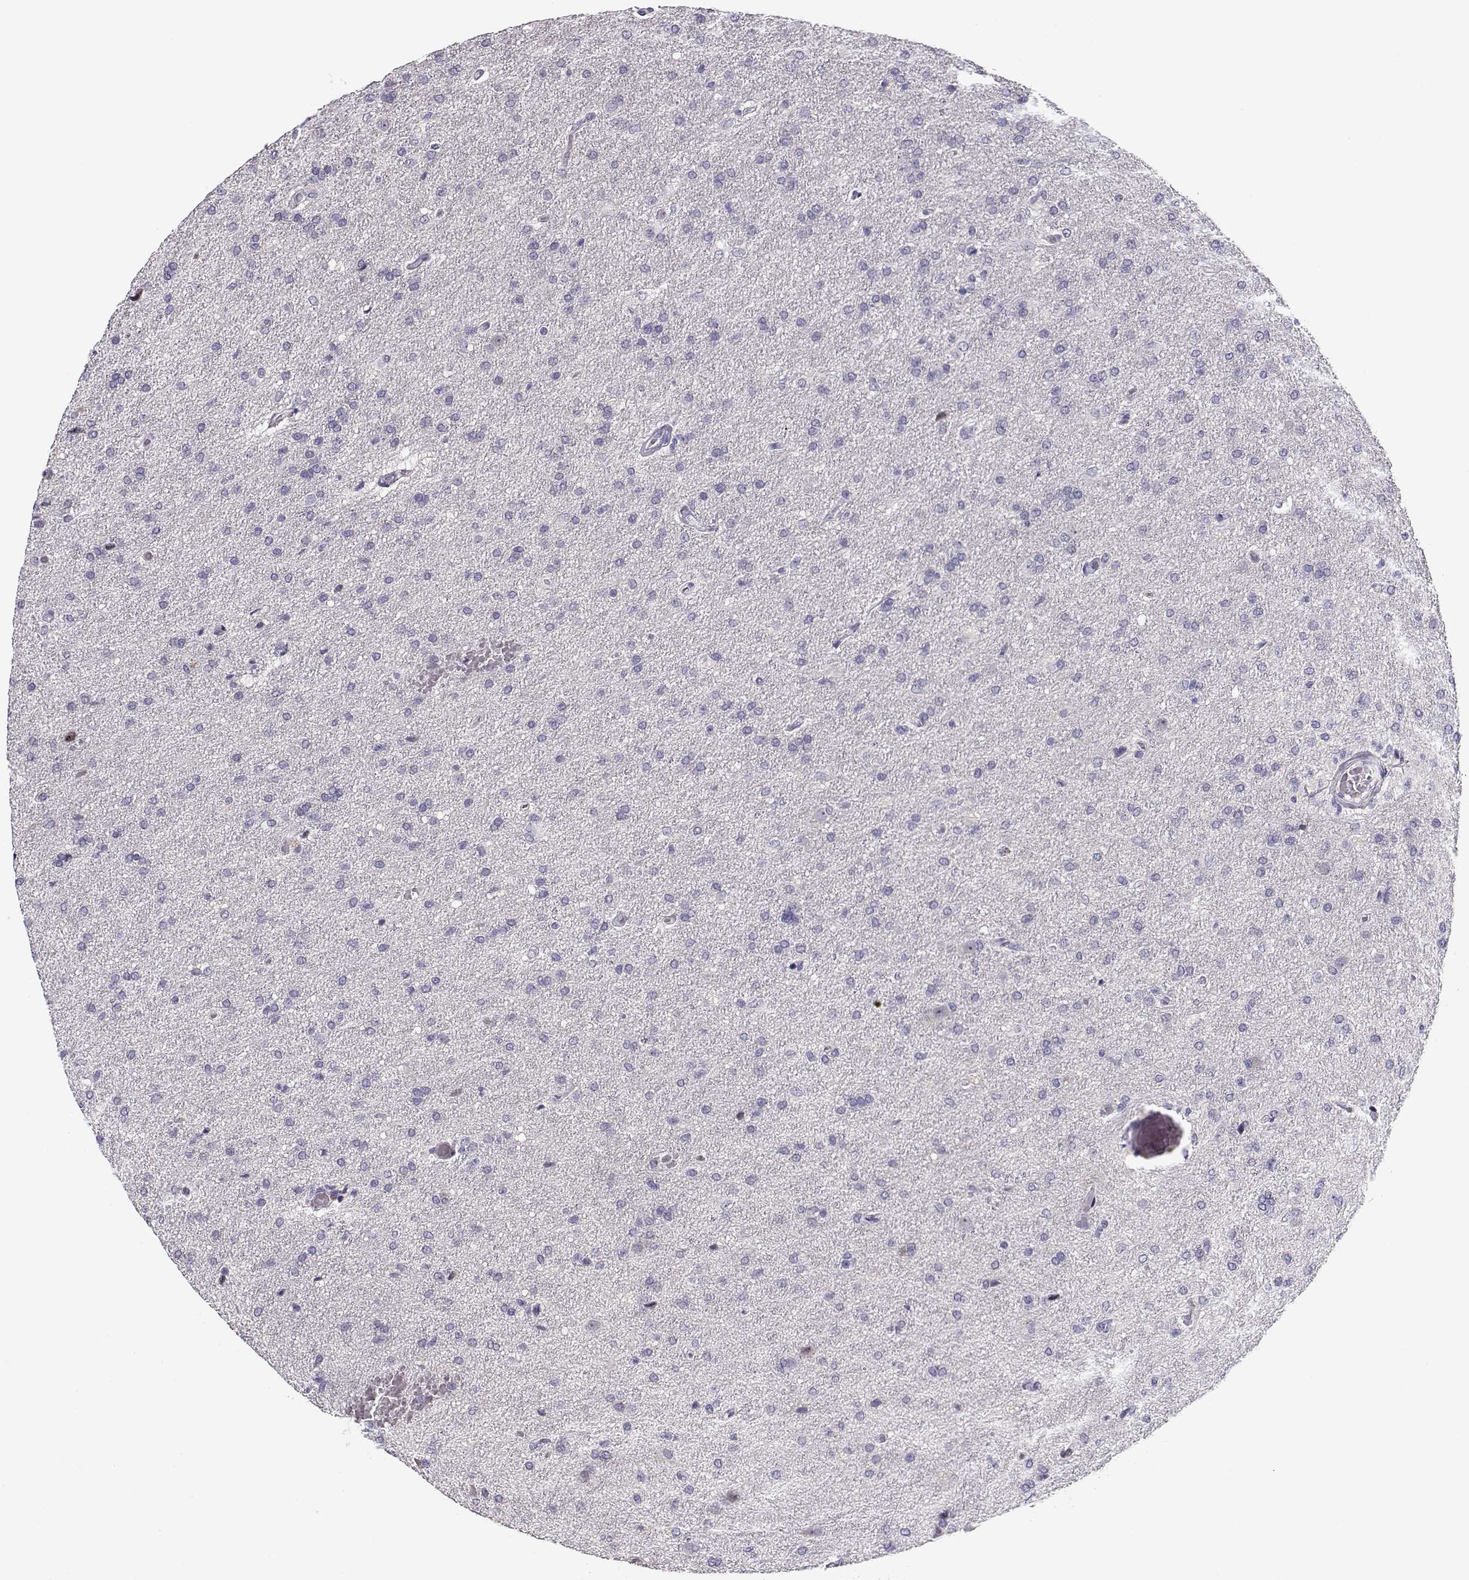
{"staining": {"intensity": "negative", "quantity": "none", "location": "none"}, "tissue": "glioma", "cell_type": "Tumor cells", "image_type": "cancer", "snomed": [{"axis": "morphology", "description": "Glioma, malignant, High grade"}, {"axis": "topography", "description": "Brain"}], "caption": "High-grade glioma (malignant) stained for a protein using IHC exhibits no staining tumor cells.", "gene": "CRX", "patient": {"sex": "male", "age": 68}}